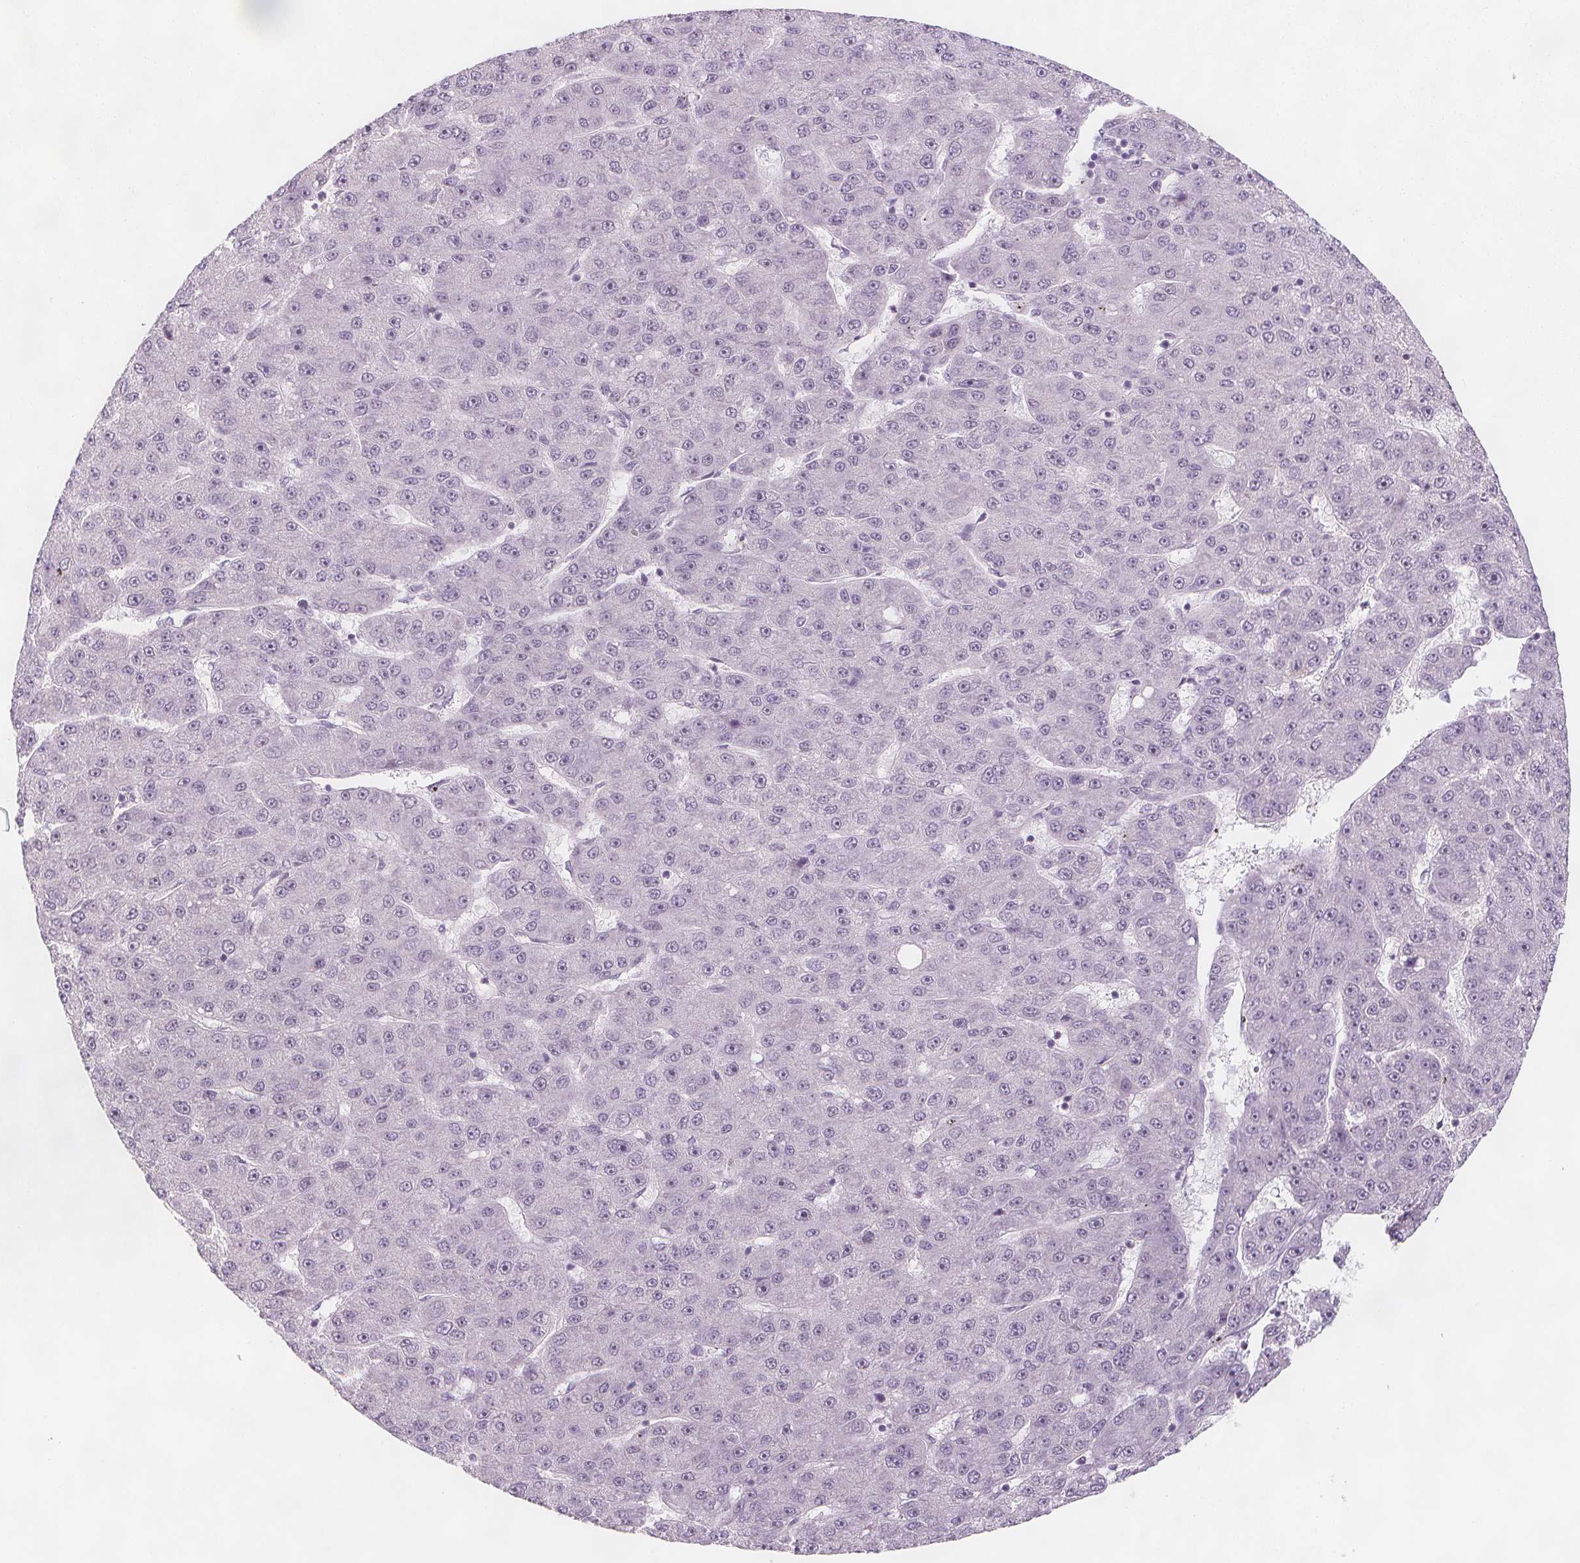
{"staining": {"intensity": "negative", "quantity": "none", "location": "none"}, "tissue": "liver cancer", "cell_type": "Tumor cells", "image_type": "cancer", "snomed": [{"axis": "morphology", "description": "Carcinoma, Hepatocellular, NOS"}, {"axis": "topography", "description": "Liver"}], "caption": "Photomicrograph shows no significant protein positivity in tumor cells of liver hepatocellular carcinoma.", "gene": "C1orf167", "patient": {"sex": "male", "age": 67}}